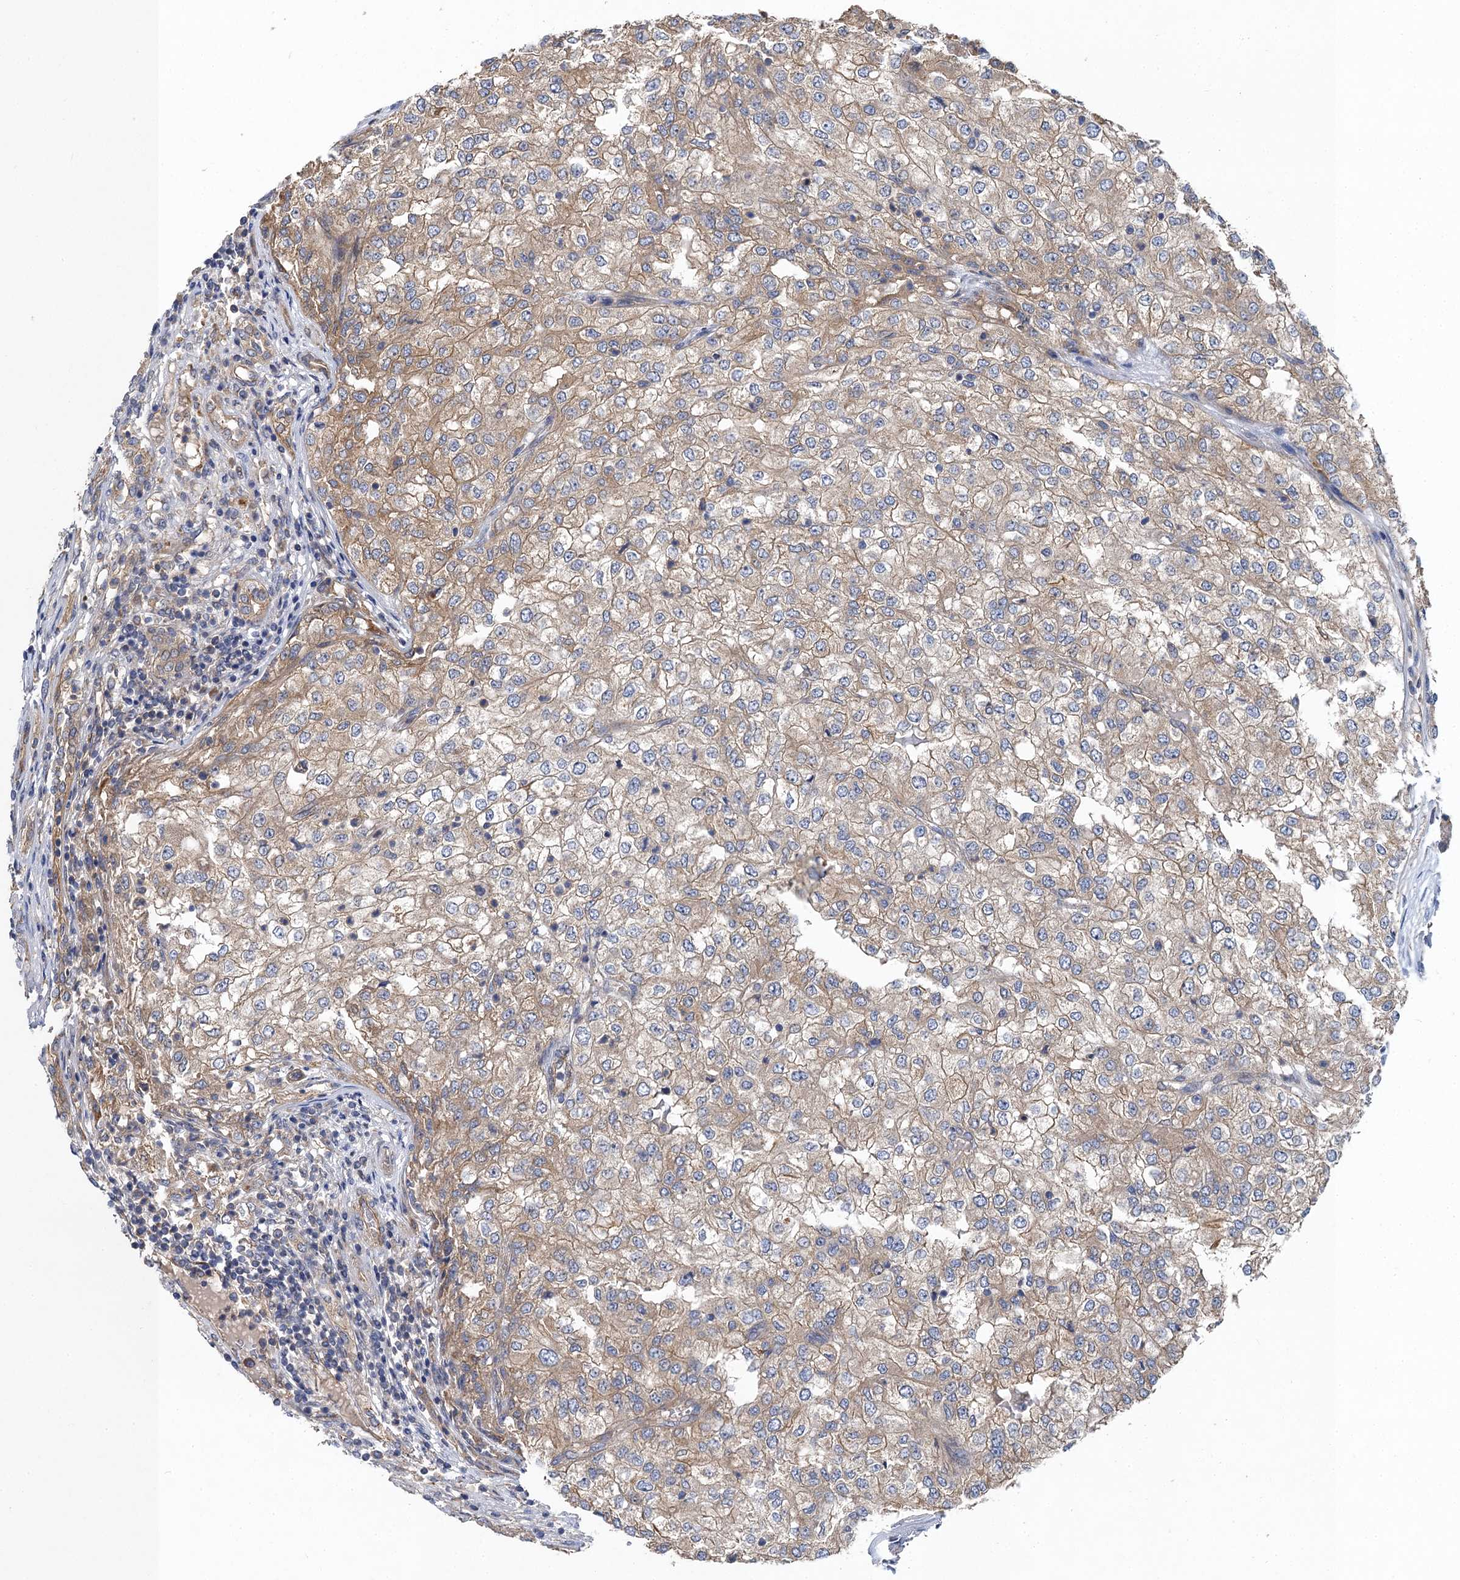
{"staining": {"intensity": "weak", "quantity": ">75%", "location": "cytoplasmic/membranous"}, "tissue": "renal cancer", "cell_type": "Tumor cells", "image_type": "cancer", "snomed": [{"axis": "morphology", "description": "Adenocarcinoma, NOS"}, {"axis": "topography", "description": "Kidney"}], "caption": "Tumor cells reveal low levels of weak cytoplasmic/membranous expression in about >75% of cells in adenocarcinoma (renal). (IHC, brightfield microscopy, high magnification).", "gene": "PJA2", "patient": {"sex": "female", "age": 54}}